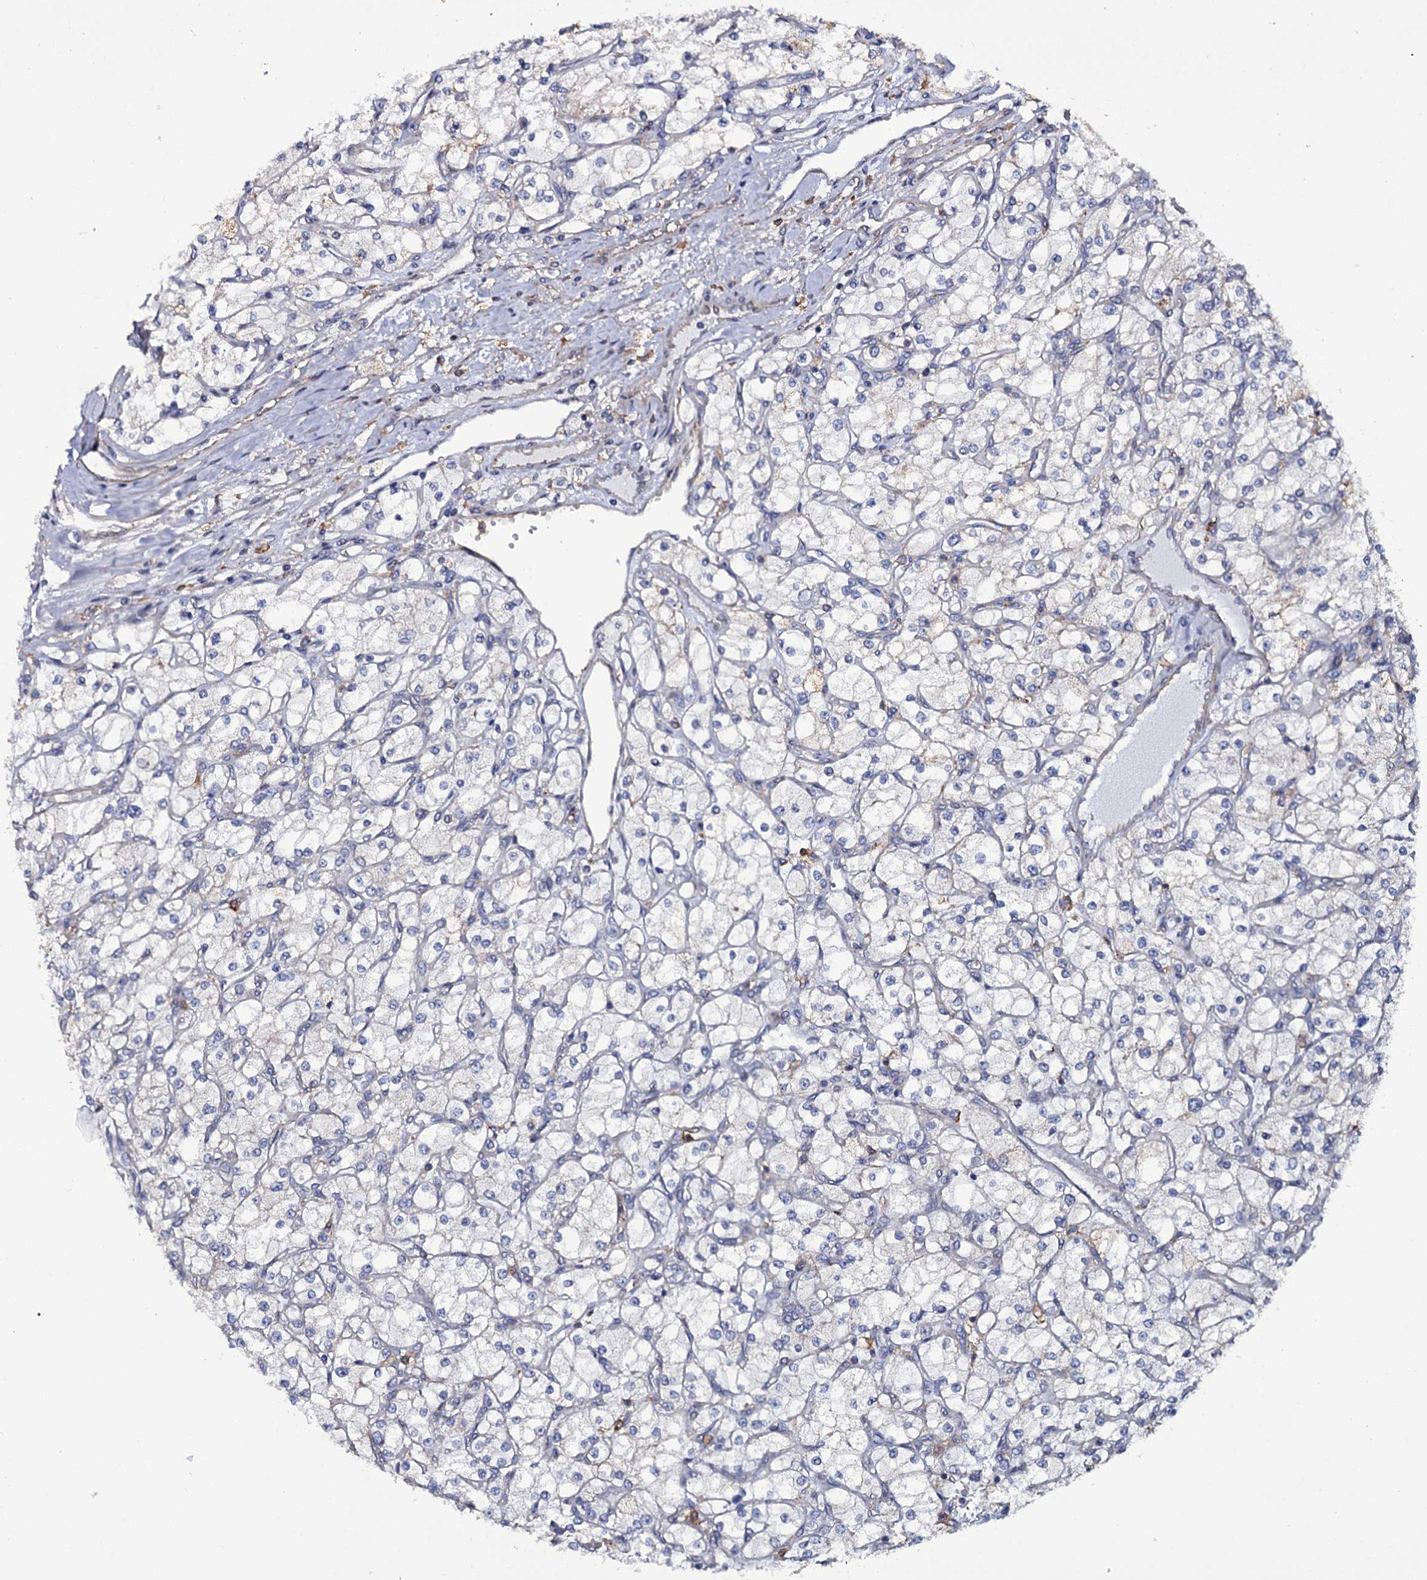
{"staining": {"intensity": "negative", "quantity": "none", "location": "none"}, "tissue": "renal cancer", "cell_type": "Tumor cells", "image_type": "cancer", "snomed": [{"axis": "morphology", "description": "Adenocarcinoma, NOS"}, {"axis": "topography", "description": "Kidney"}], "caption": "DAB (3,3'-diaminobenzidine) immunohistochemical staining of human renal cancer exhibits no significant expression in tumor cells.", "gene": "TTC23", "patient": {"sex": "male", "age": 80}}